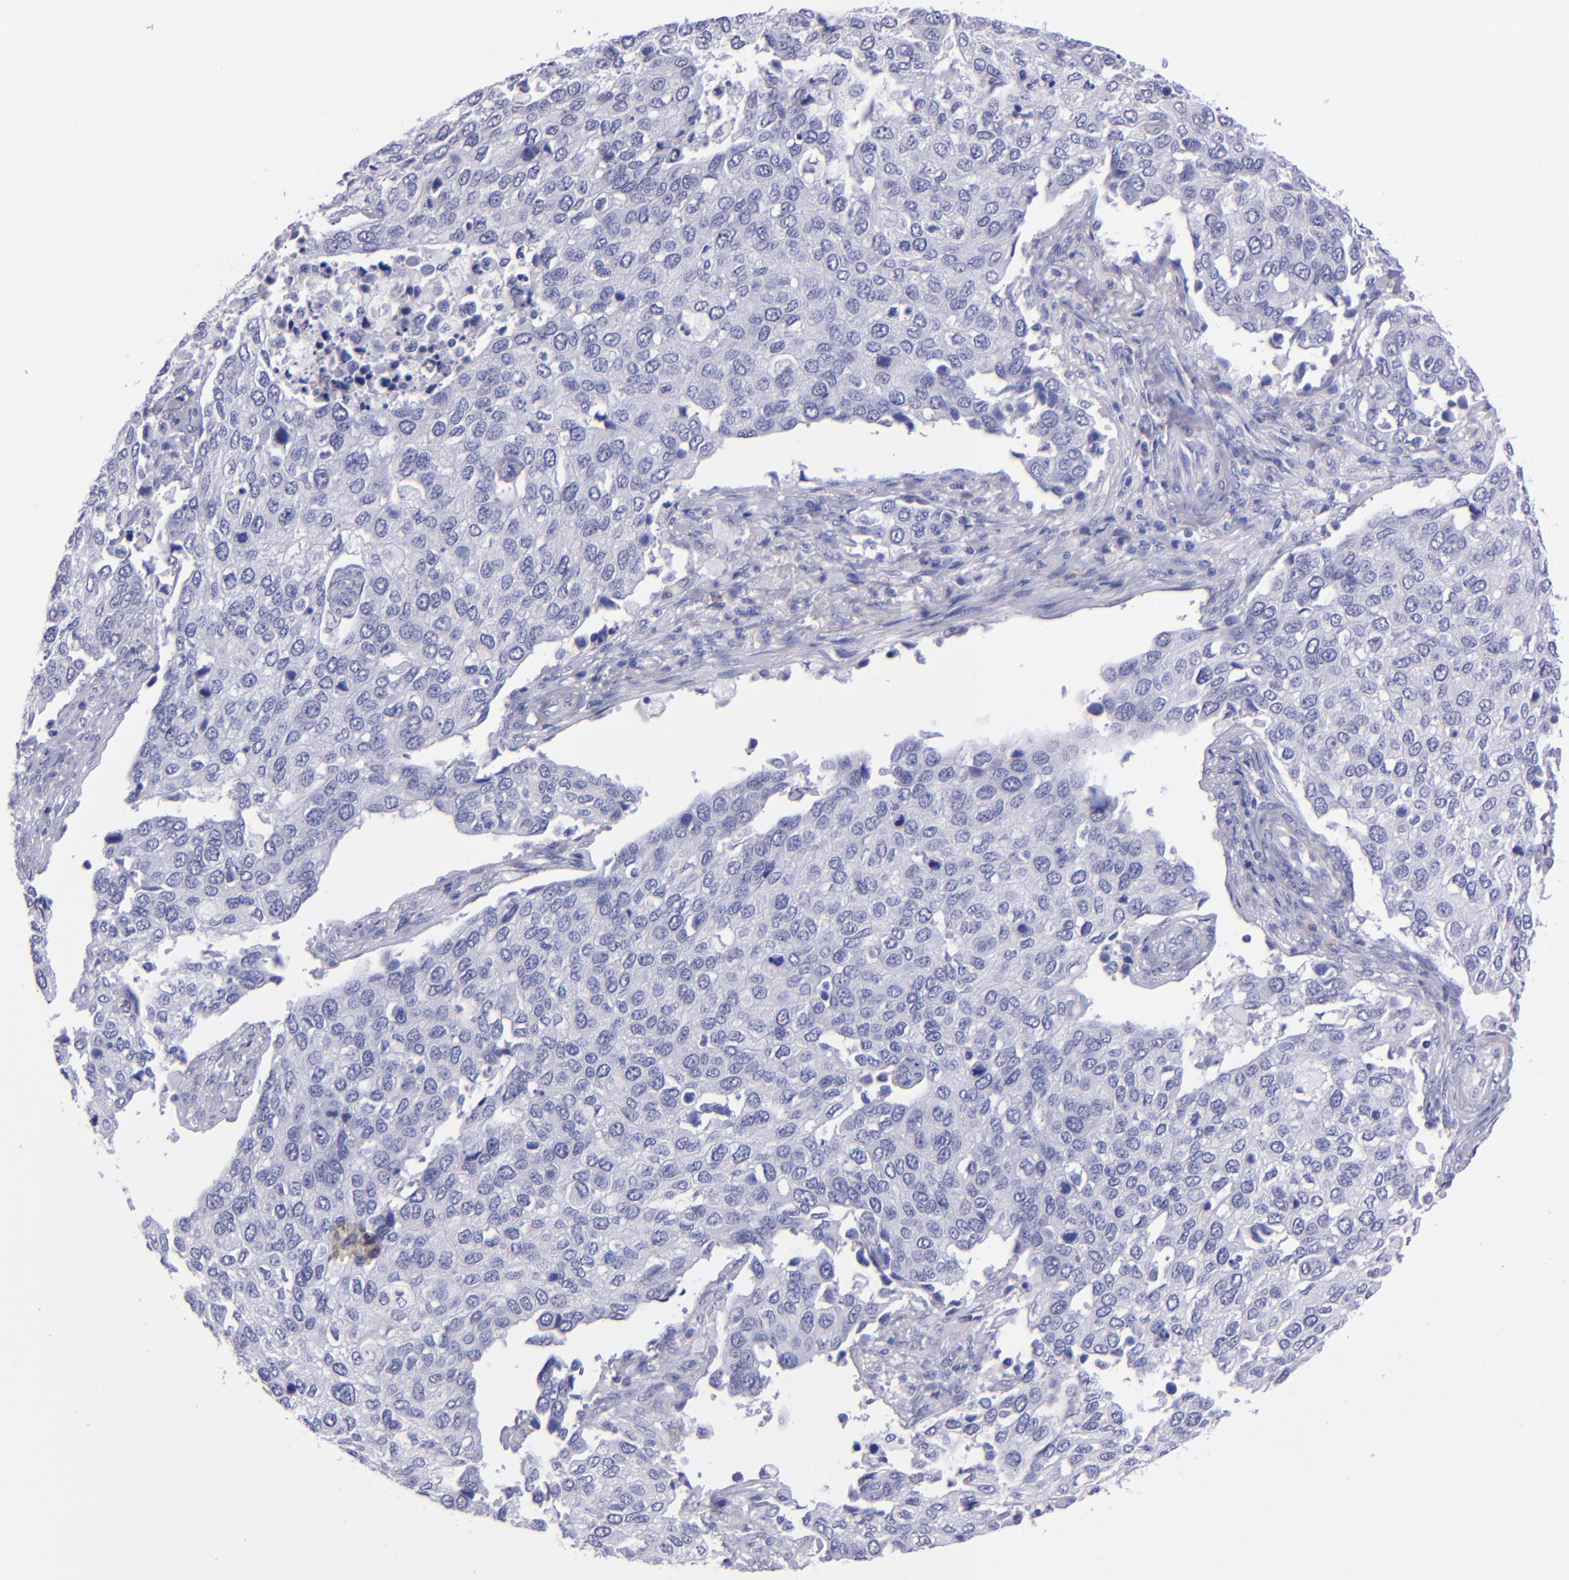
{"staining": {"intensity": "negative", "quantity": "none", "location": "none"}, "tissue": "cervical cancer", "cell_type": "Tumor cells", "image_type": "cancer", "snomed": [{"axis": "morphology", "description": "Squamous cell carcinoma, NOS"}, {"axis": "topography", "description": "Cervix"}], "caption": "Micrograph shows no significant protein staining in tumor cells of cervical cancer (squamous cell carcinoma).", "gene": "CR1", "patient": {"sex": "female", "age": 54}}